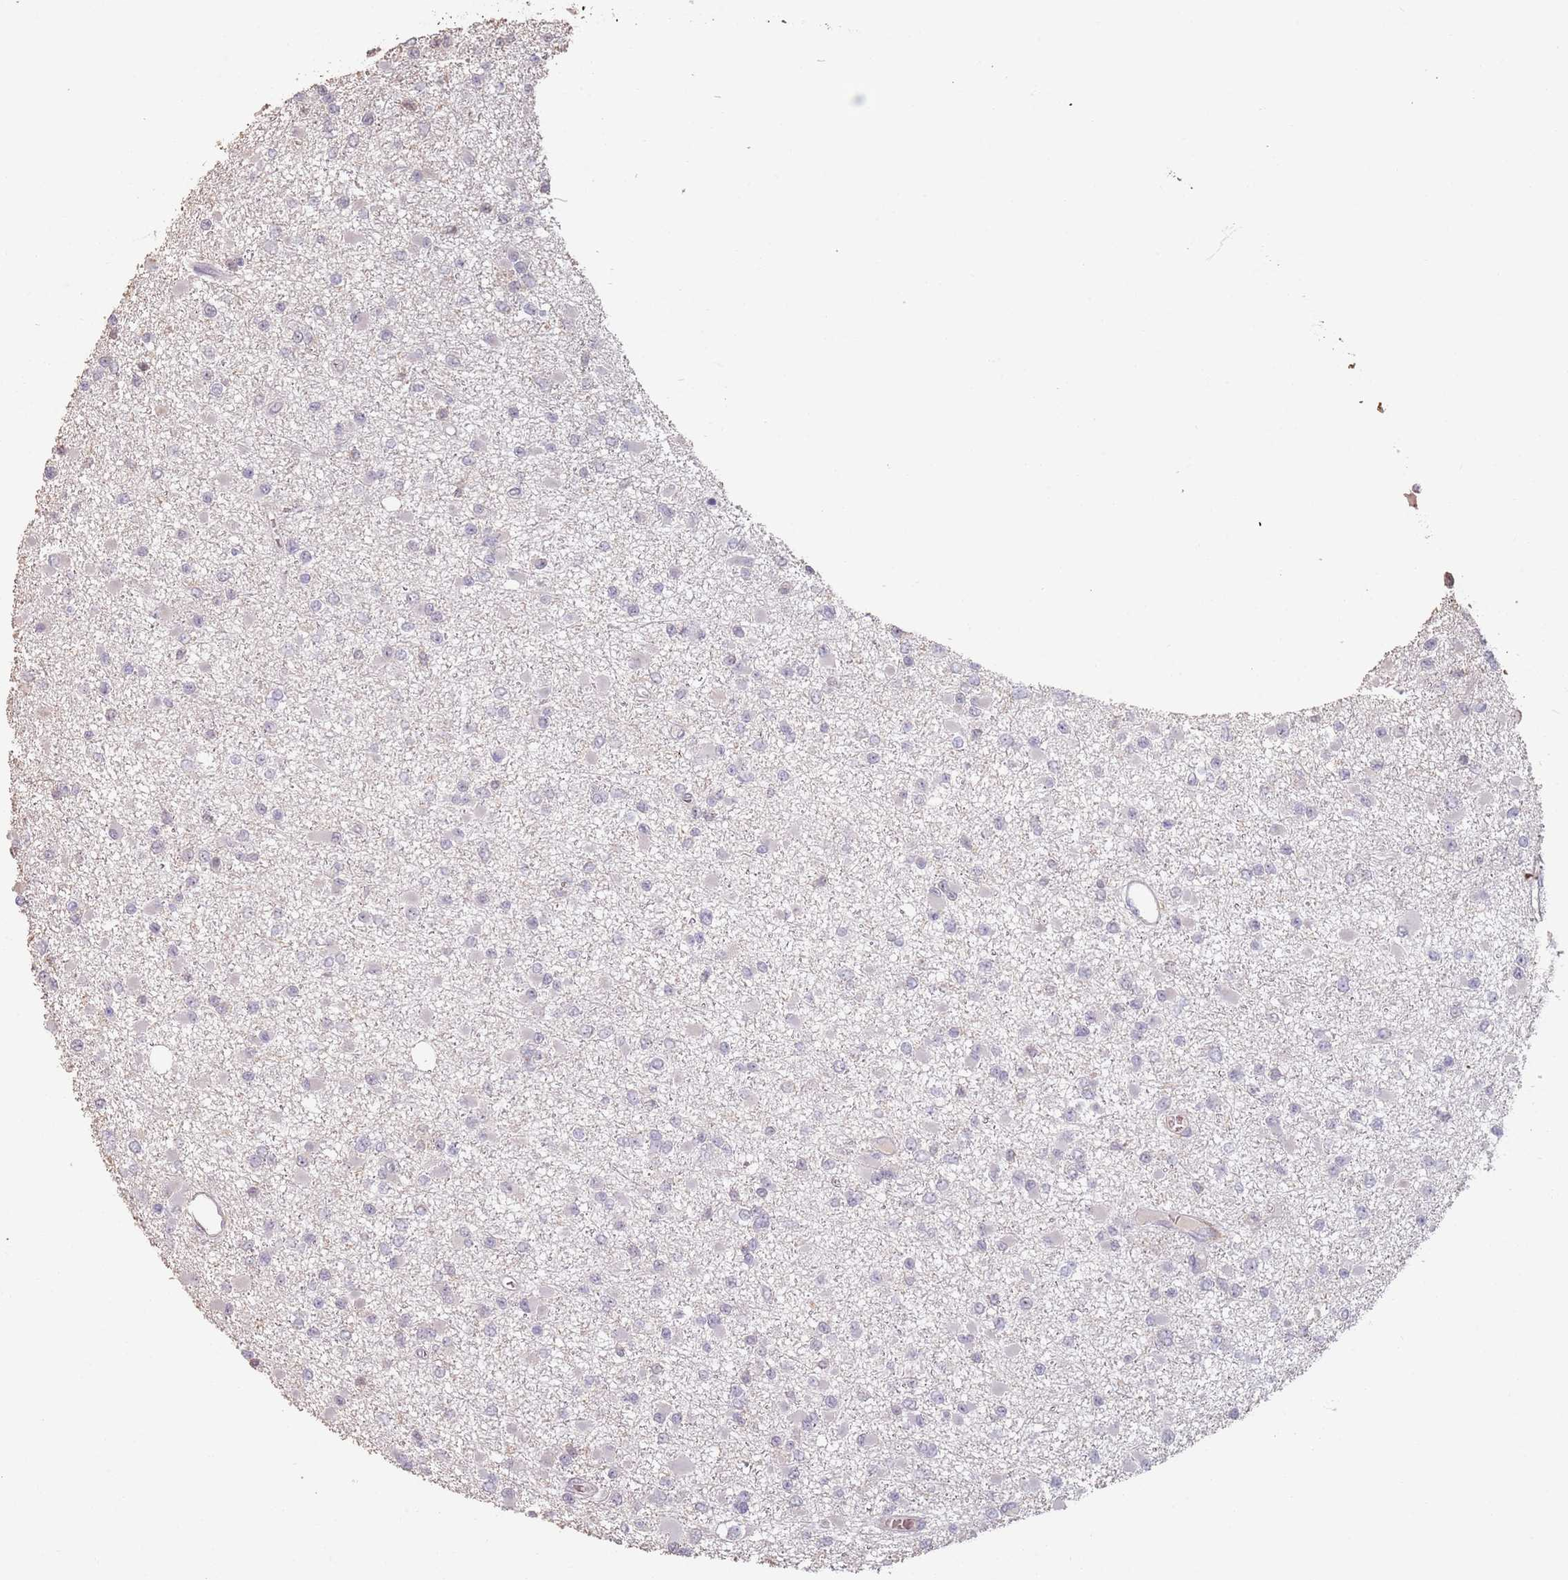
{"staining": {"intensity": "negative", "quantity": "none", "location": "none"}, "tissue": "glioma", "cell_type": "Tumor cells", "image_type": "cancer", "snomed": [{"axis": "morphology", "description": "Glioma, malignant, Low grade"}, {"axis": "topography", "description": "Brain"}], "caption": "Immunohistochemistry of human malignant glioma (low-grade) exhibits no staining in tumor cells. The staining was performed using DAB (3,3'-diaminobenzidine) to visualize the protein expression in brown, while the nuclei were stained in blue with hematoxylin (Magnification: 20x).", "gene": "ADTRP", "patient": {"sex": "female", "age": 22}}